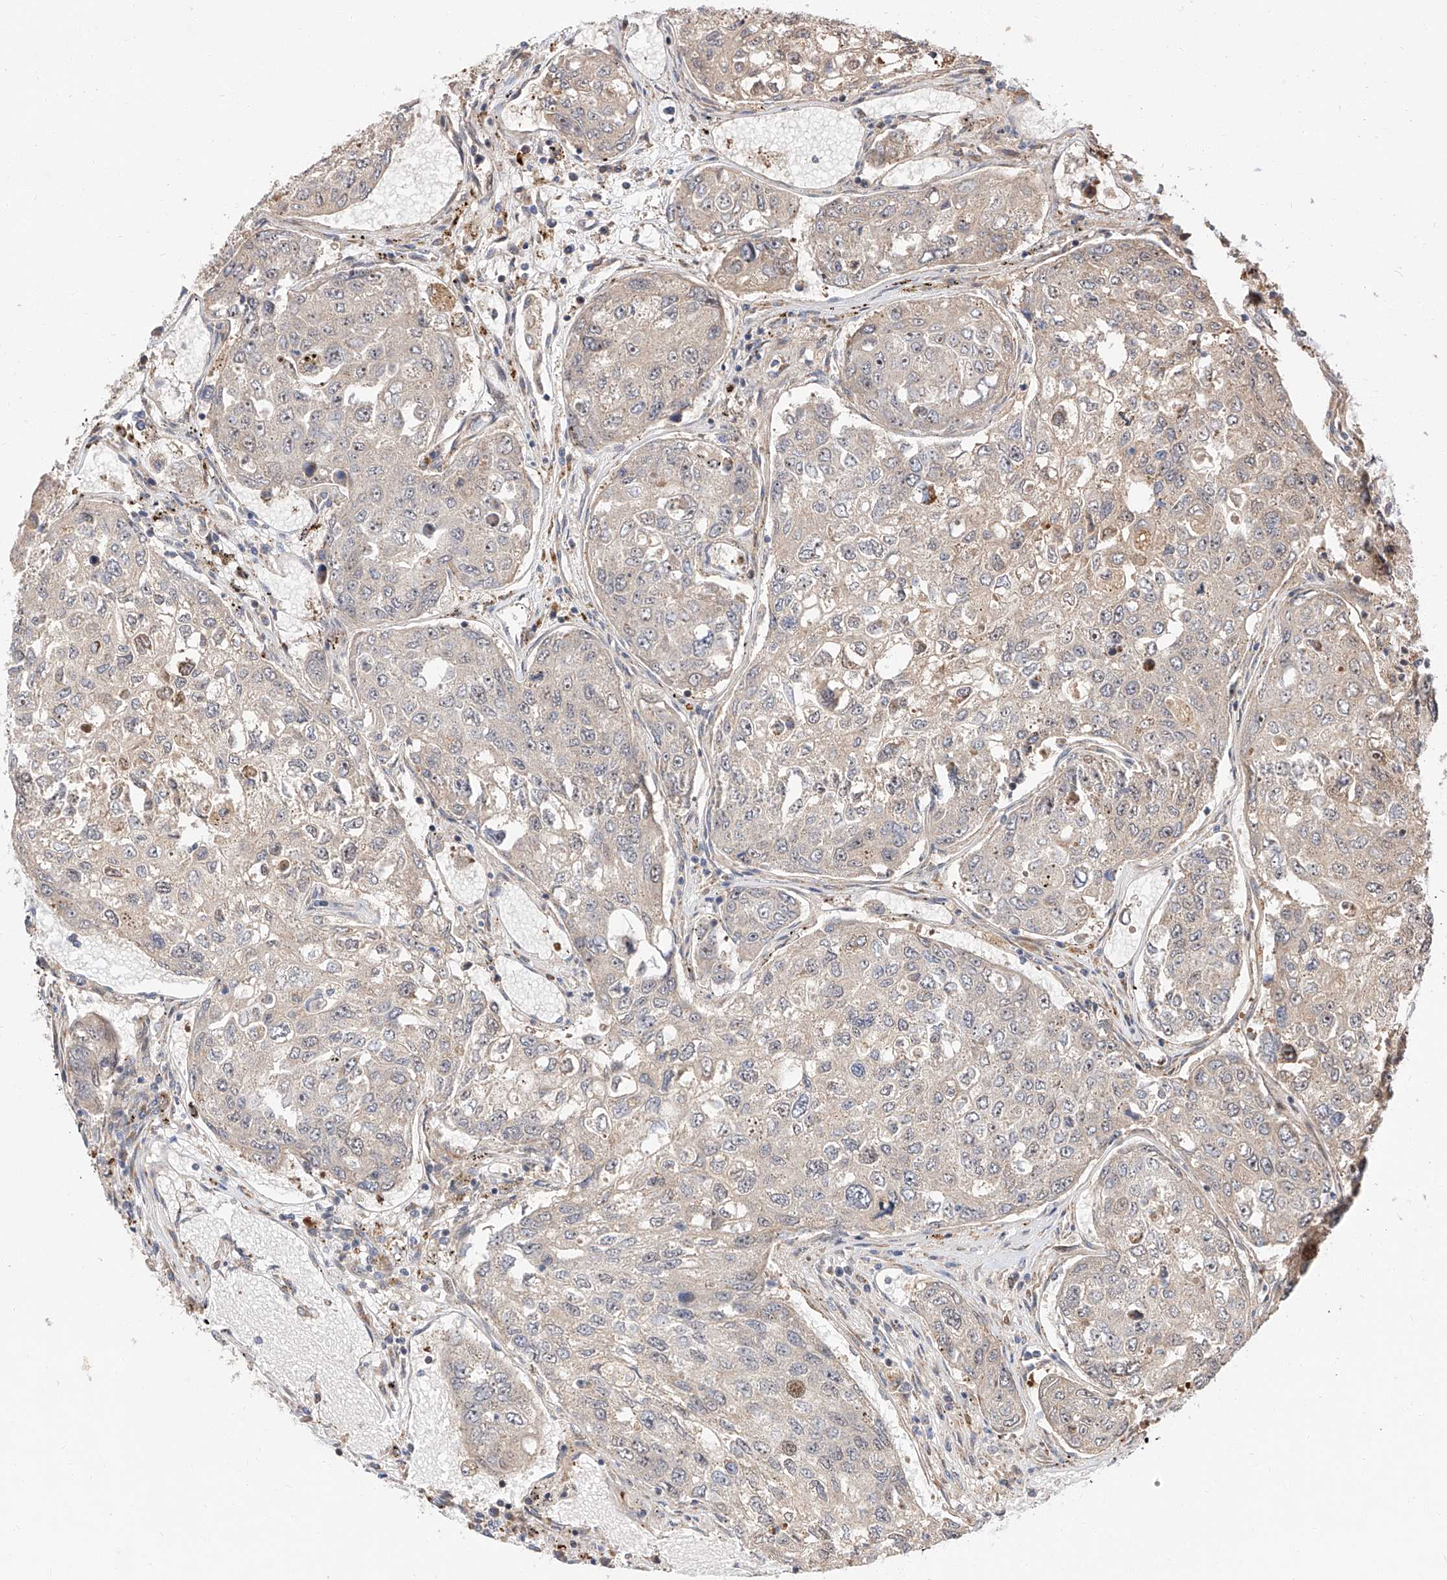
{"staining": {"intensity": "weak", "quantity": "<25%", "location": "cytoplasmic/membranous"}, "tissue": "urothelial cancer", "cell_type": "Tumor cells", "image_type": "cancer", "snomed": [{"axis": "morphology", "description": "Urothelial carcinoma, High grade"}, {"axis": "topography", "description": "Lymph node"}, {"axis": "topography", "description": "Urinary bladder"}], "caption": "There is no significant staining in tumor cells of high-grade urothelial carcinoma. (Brightfield microscopy of DAB (3,3'-diaminobenzidine) immunohistochemistry (IHC) at high magnification).", "gene": "DIRAS3", "patient": {"sex": "male", "age": 51}}